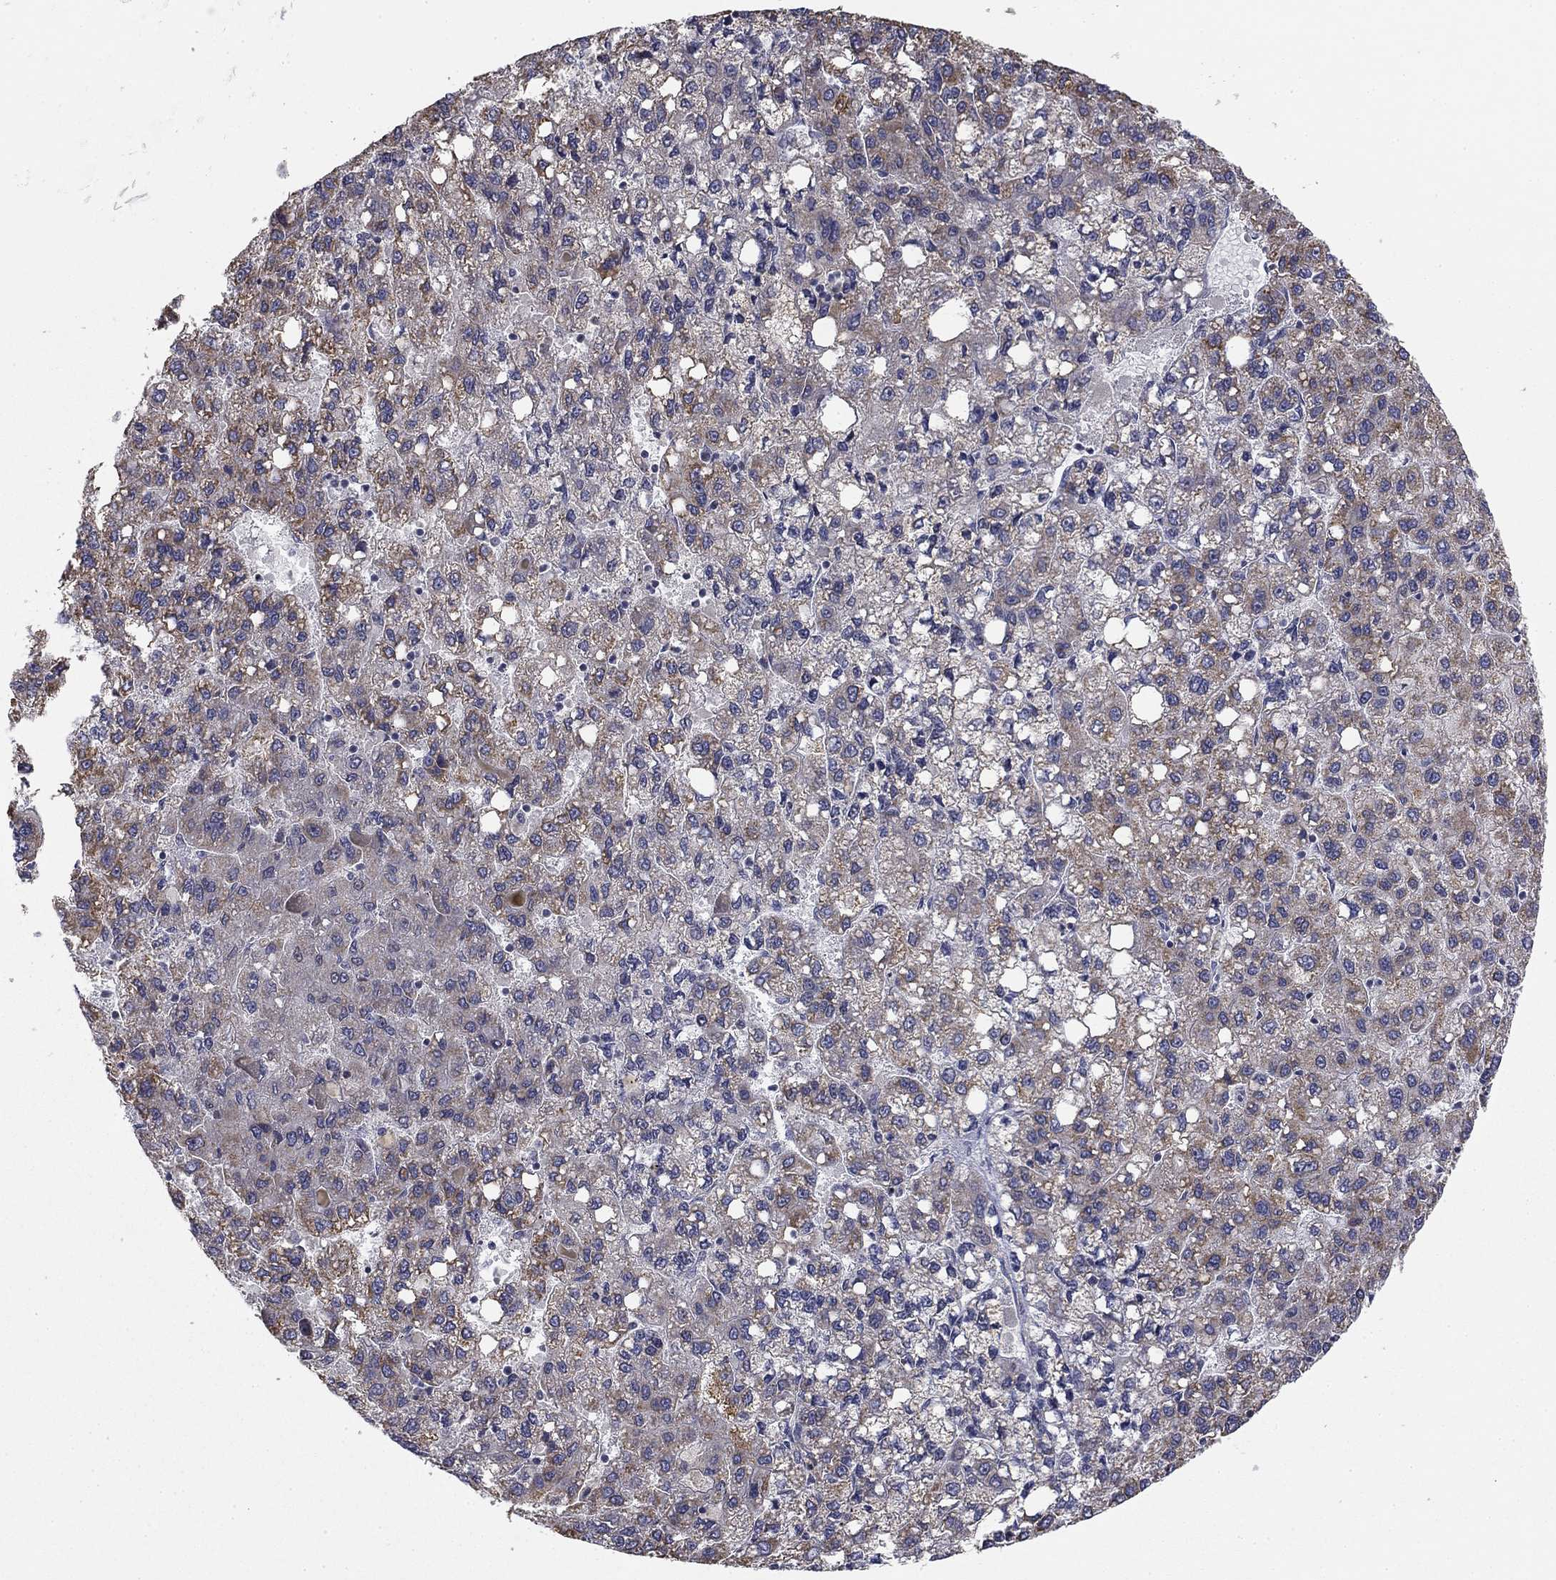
{"staining": {"intensity": "moderate", "quantity": "<25%", "location": "cytoplasmic/membranous"}, "tissue": "liver cancer", "cell_type": "Tumor cells", "image_type": "cancer", "snomed": [{"axis": "morphology", "description": "Carcinoma, Hepatocellular, NOS"}, {"axis": "topography", "description": "Liver"}], "caption": "The histopathology image displays a brown stain indicating the presence of a protein in the cytoplasmic/membranous of tumor cells in liver cancer (hepatocellular carcinoma). (DAB (3,3'-diaminobenzidine) IHC, brown staining for protein, blue staining for nuclei).", "gene": "SLC2A9", "patient": {"sex": "female", "age": 82}}